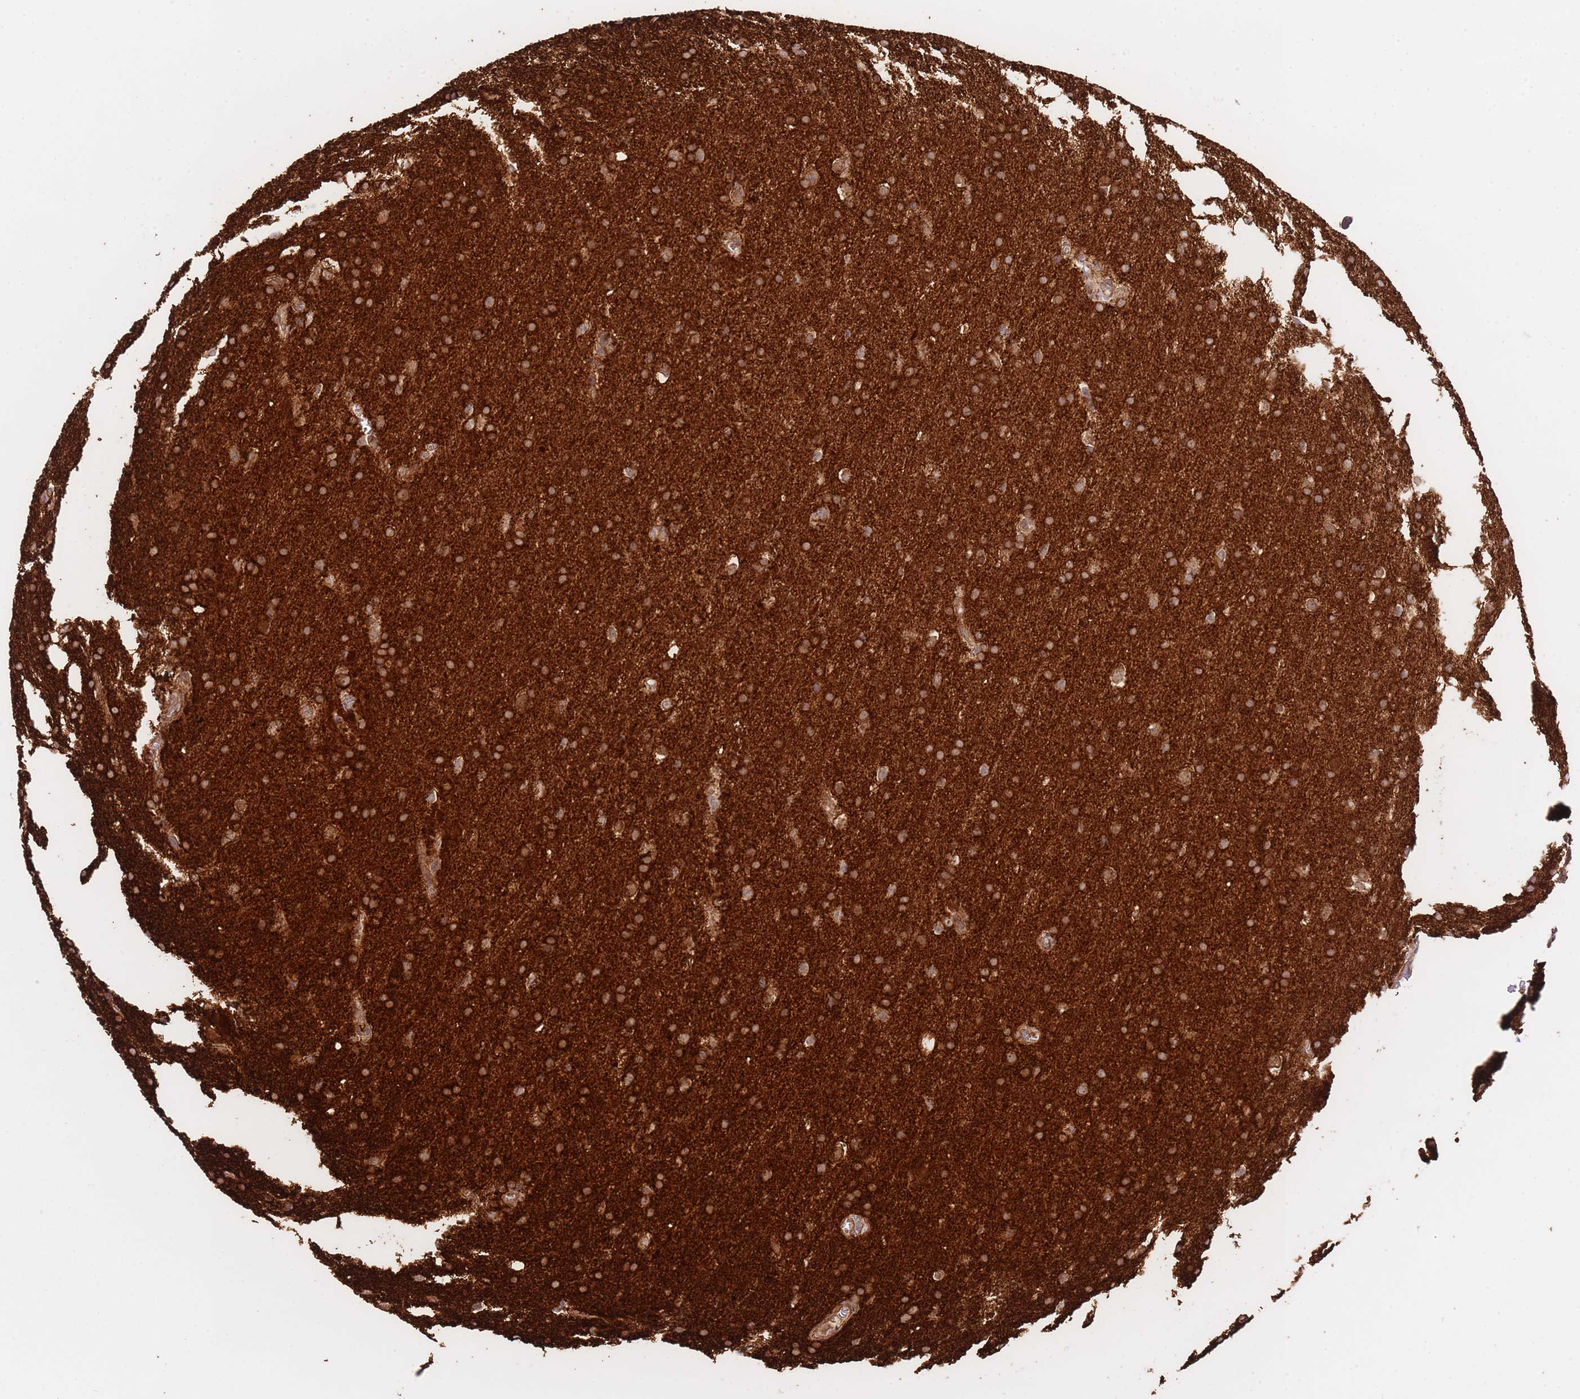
{"staining": {"intensity": "moderate", "quantity": ">75%", "location": "cytoplasmic/membranous"}, "tissue": "glioma", "cell_type": "Tumor cells", "image_type": "cancer", "snomed": [{"axis": "morphology", "description": "Glioma, malignant, Low grade"}, {"axis": "topography", "description": "Brain"}], "caption": "Immunohistochemical staining of malignant glioma (low-grade) exhibits moderate cytoplasmic/membranous protein staining in about >75% of tumor cells.", "gene": "EXOSC8", "patient": {"sex": "female", "age": 32}}